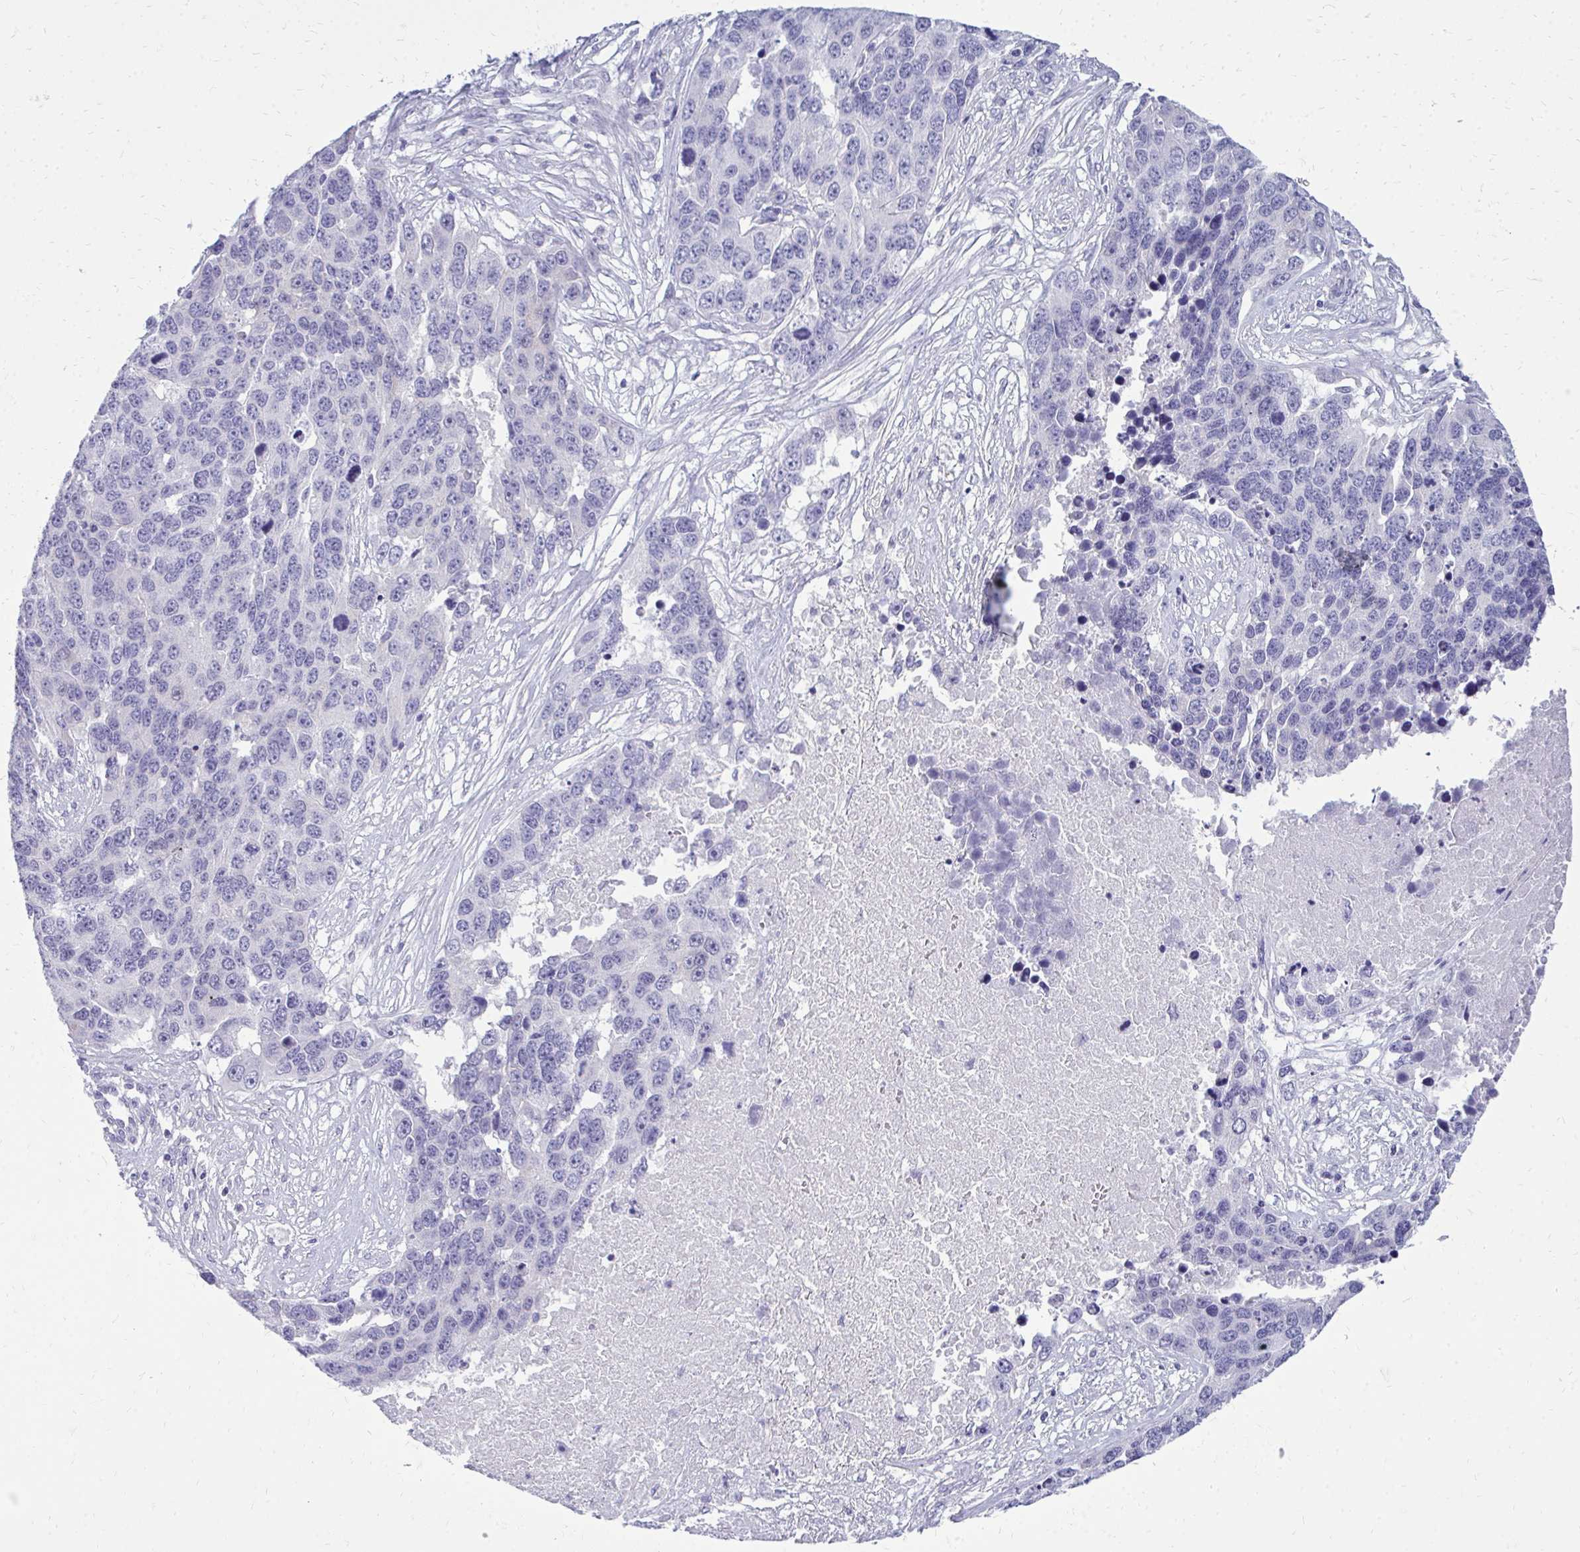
{"staining": {"intensity": "negative", "quantity": "none", "location": "none"}, "tissue": "ovarian cancer", "cell_type": "Tumor cells", "image_type": "cancer", "snomed": [{"axis": "morphology", "description": "Cystadenocarcinoma, serous, NOS"}, {"axis": "topography", "description": "Ovary"}], "caption": "Immunohistochemical staining of human serous cystadenocarcinoma (ovarian) displays no significant expression in tumor cells. (DAB immunohistochemistry (IHC) with hematoxylin counter stain).", "gene": "FABP3", "patient": {"sex": "female", "age": 76}}